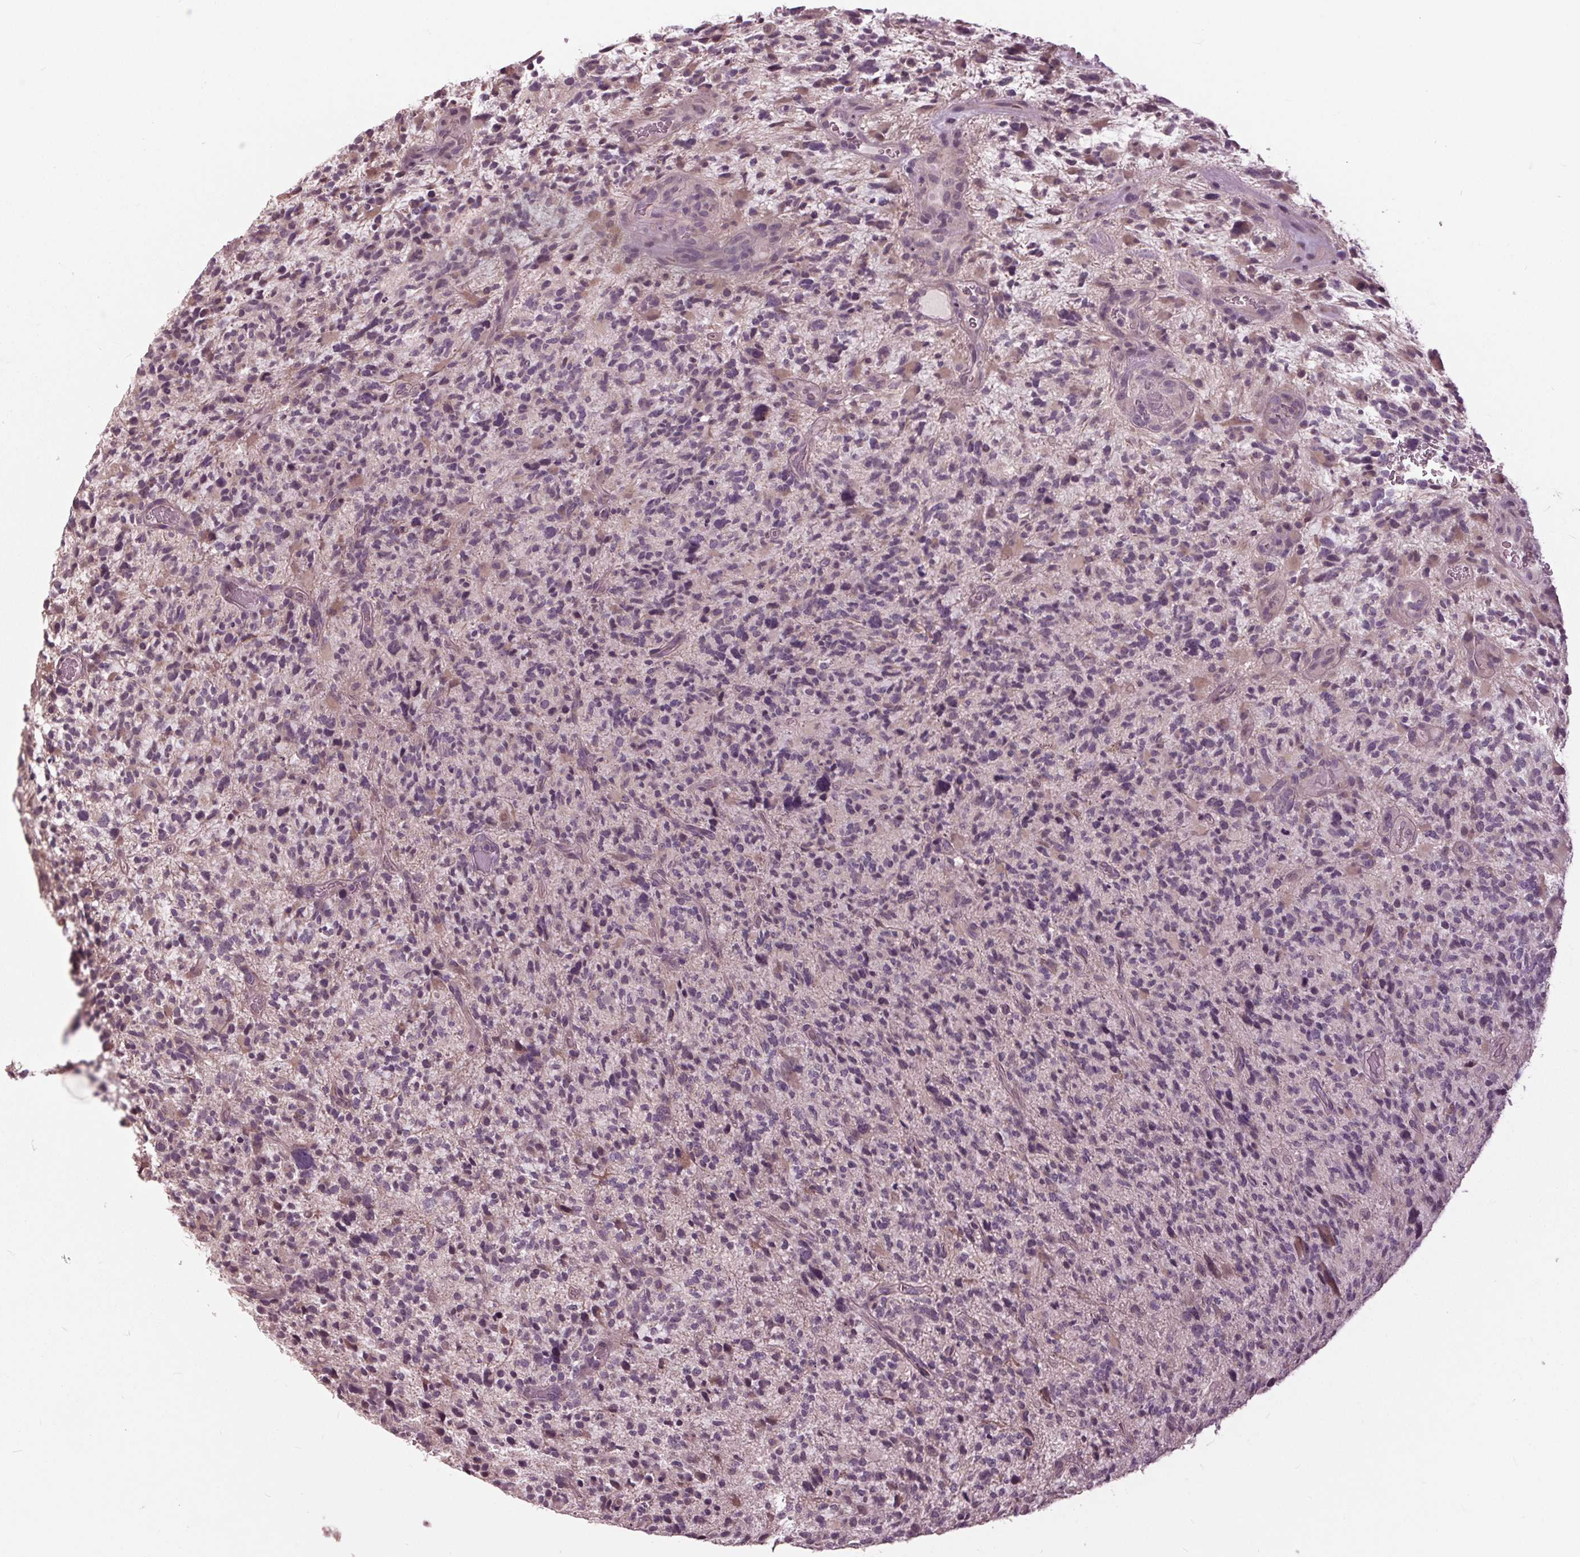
{"staining": {"intensity": "negative", "quantity": "none", "location": "none"}, "tissue": "glioma", "cell_type": "Tumor cells", "image_type": "cancer", "snomed": [{"axis": "morphology", "description": "Glioma, malignant, High grade"}, {"axis": "topography", "description": "Brain"}], "caption": "Tumor cells are negative for protein expression in human high-grade glioma (malignant). Nuclei are stained in blue.", "gene": "SIGLEC6", "patient": {"sex": "female", "age": 71}}